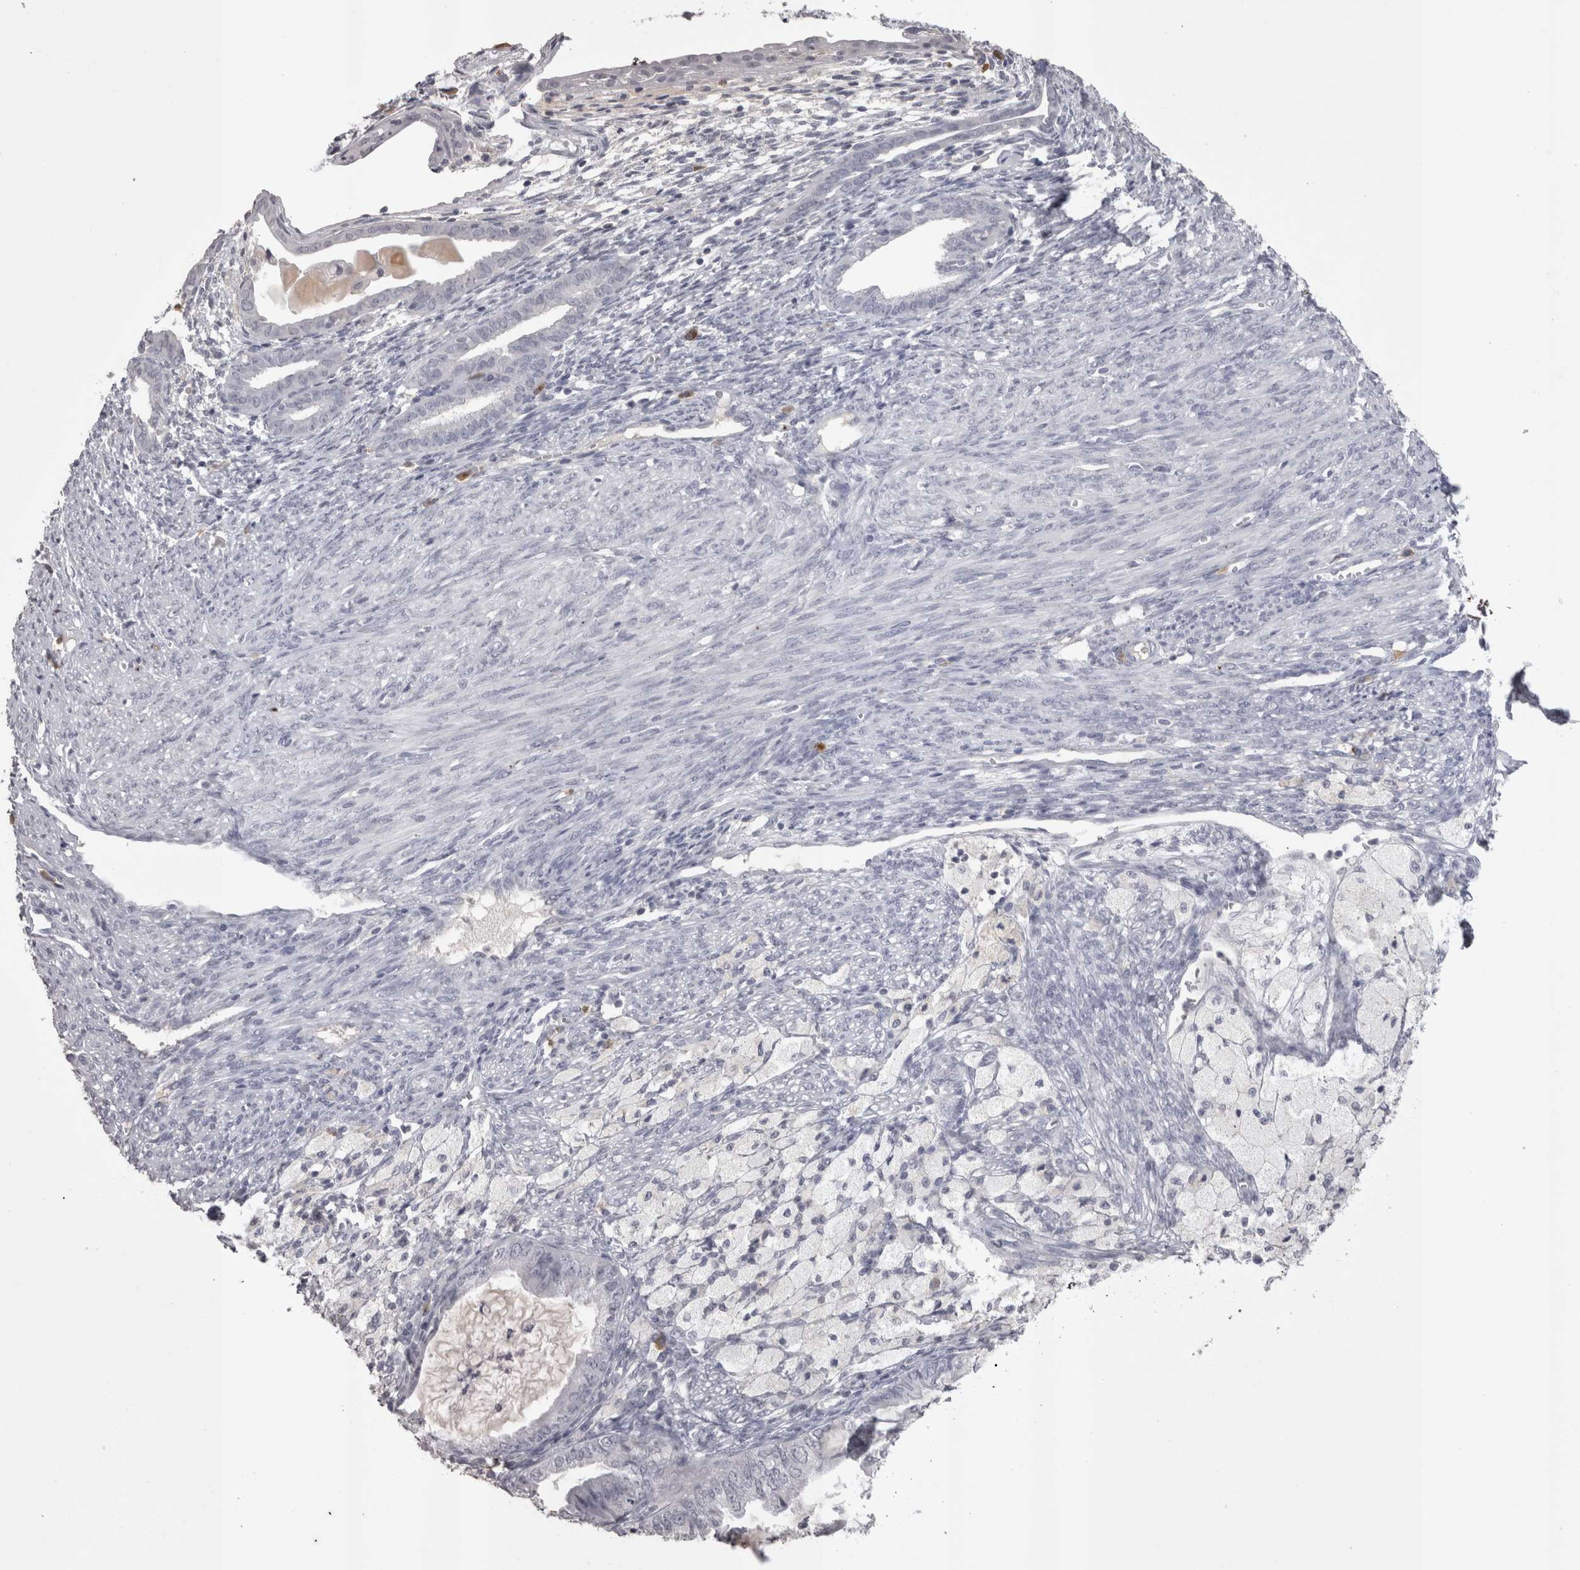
{"staining": {"intensity": "negative", "quantity": "none", "location": "none"}, "tissue": "cervical cancer", "cell_type": "Tumor cells", "image_type": "cancer", "snomed": [{"axis": "morphology", "description": "Normal tissue, NOS"}, {"axis": "morphology", "description": "Adenocarcinoma, NOS"}, {"axis": "topography", "description": "Cervix"}, {"axis": "topography", "description": "Endometrium"}], "caption": "This is a photomicrograph of immunohistochemistry staining of cervical adenocarcinoma, which shows no positivity in tumor cells.", "gene": "LAX1", "patient": {"sex": "female", "age": 86}}